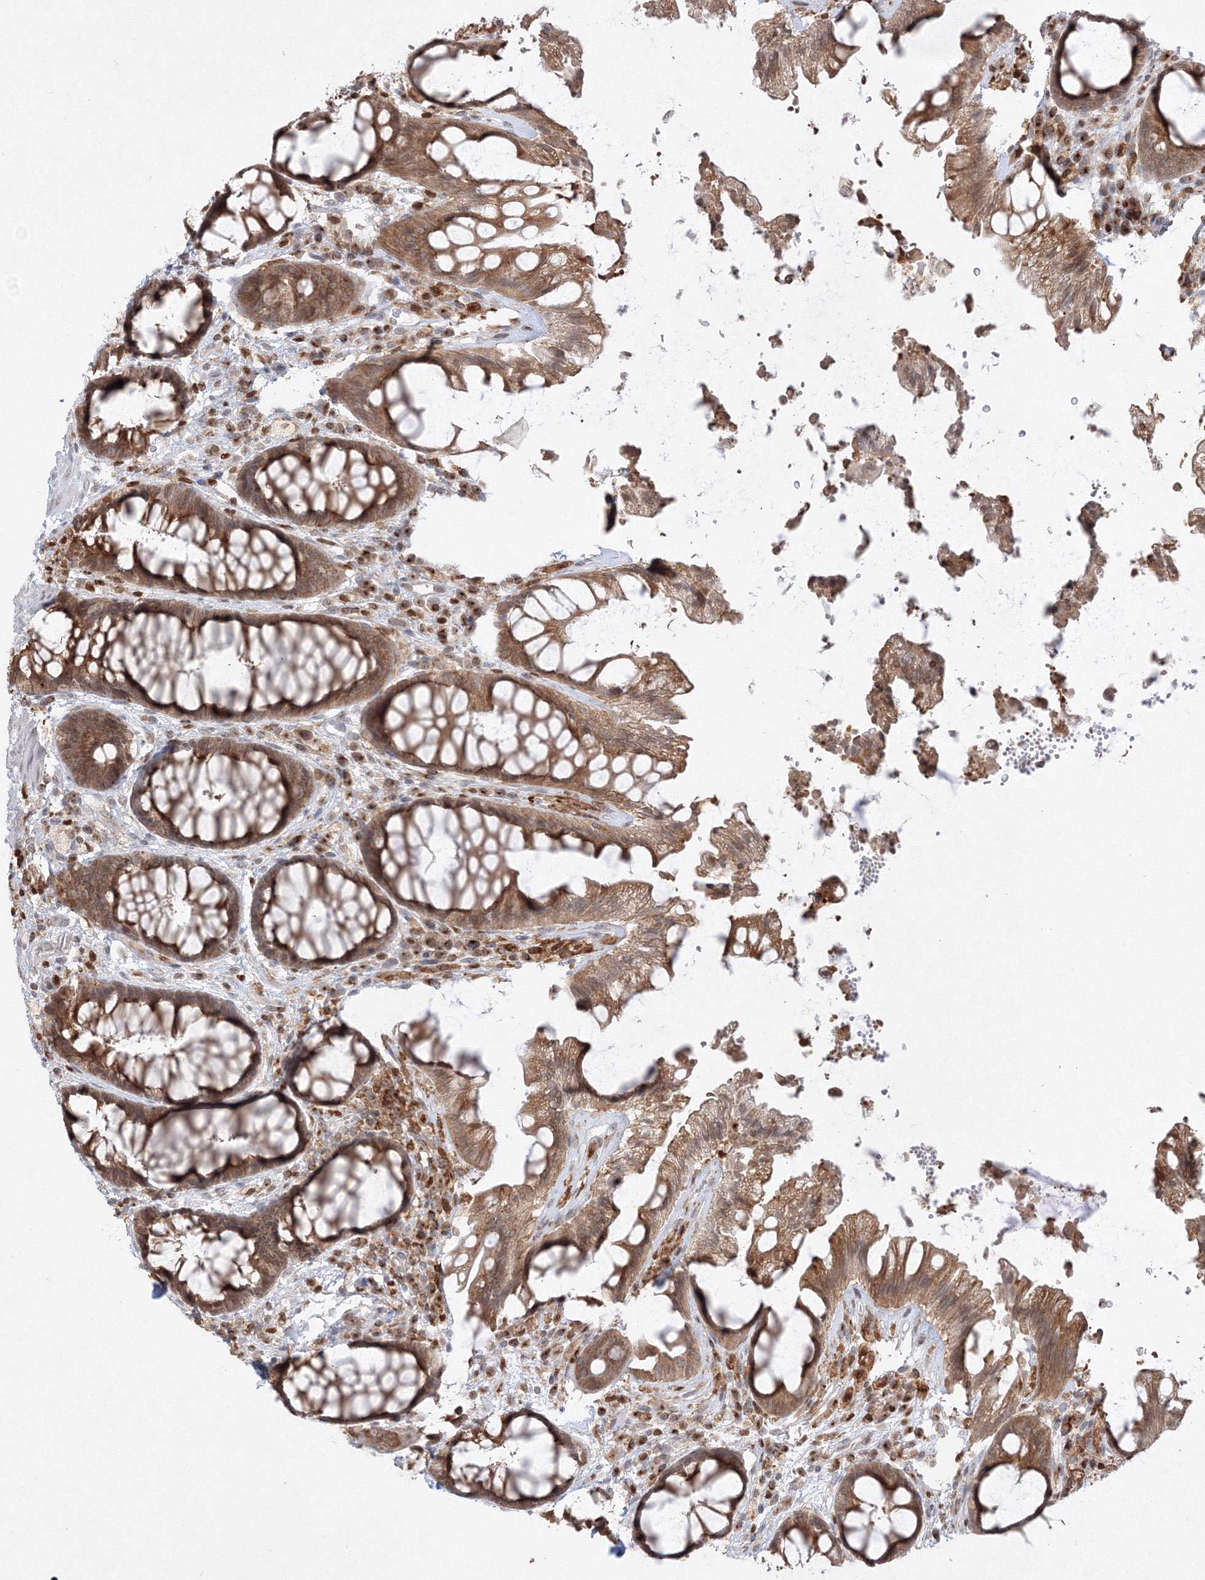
{"staining": {"intensity": "moderate", "quantity": ">75%", "location": "cytoplasmic/membranous"}, "tissue": "rectum", "cell_type": "Glandular cells", "image_type": "normal", "snomed": [{"axis": "morphology", "description": "Normal tissue, NOS"}, {"axis": "topography", "description": "Rectum"}], "caption": "The micrograph demonstrates a brown stain indicating the presence of a protein in the cytoplasmic/membranous of glandular cells in rectum.", "gene": "TMEM50B", "patient": {"sex": "female", "age": 46}}